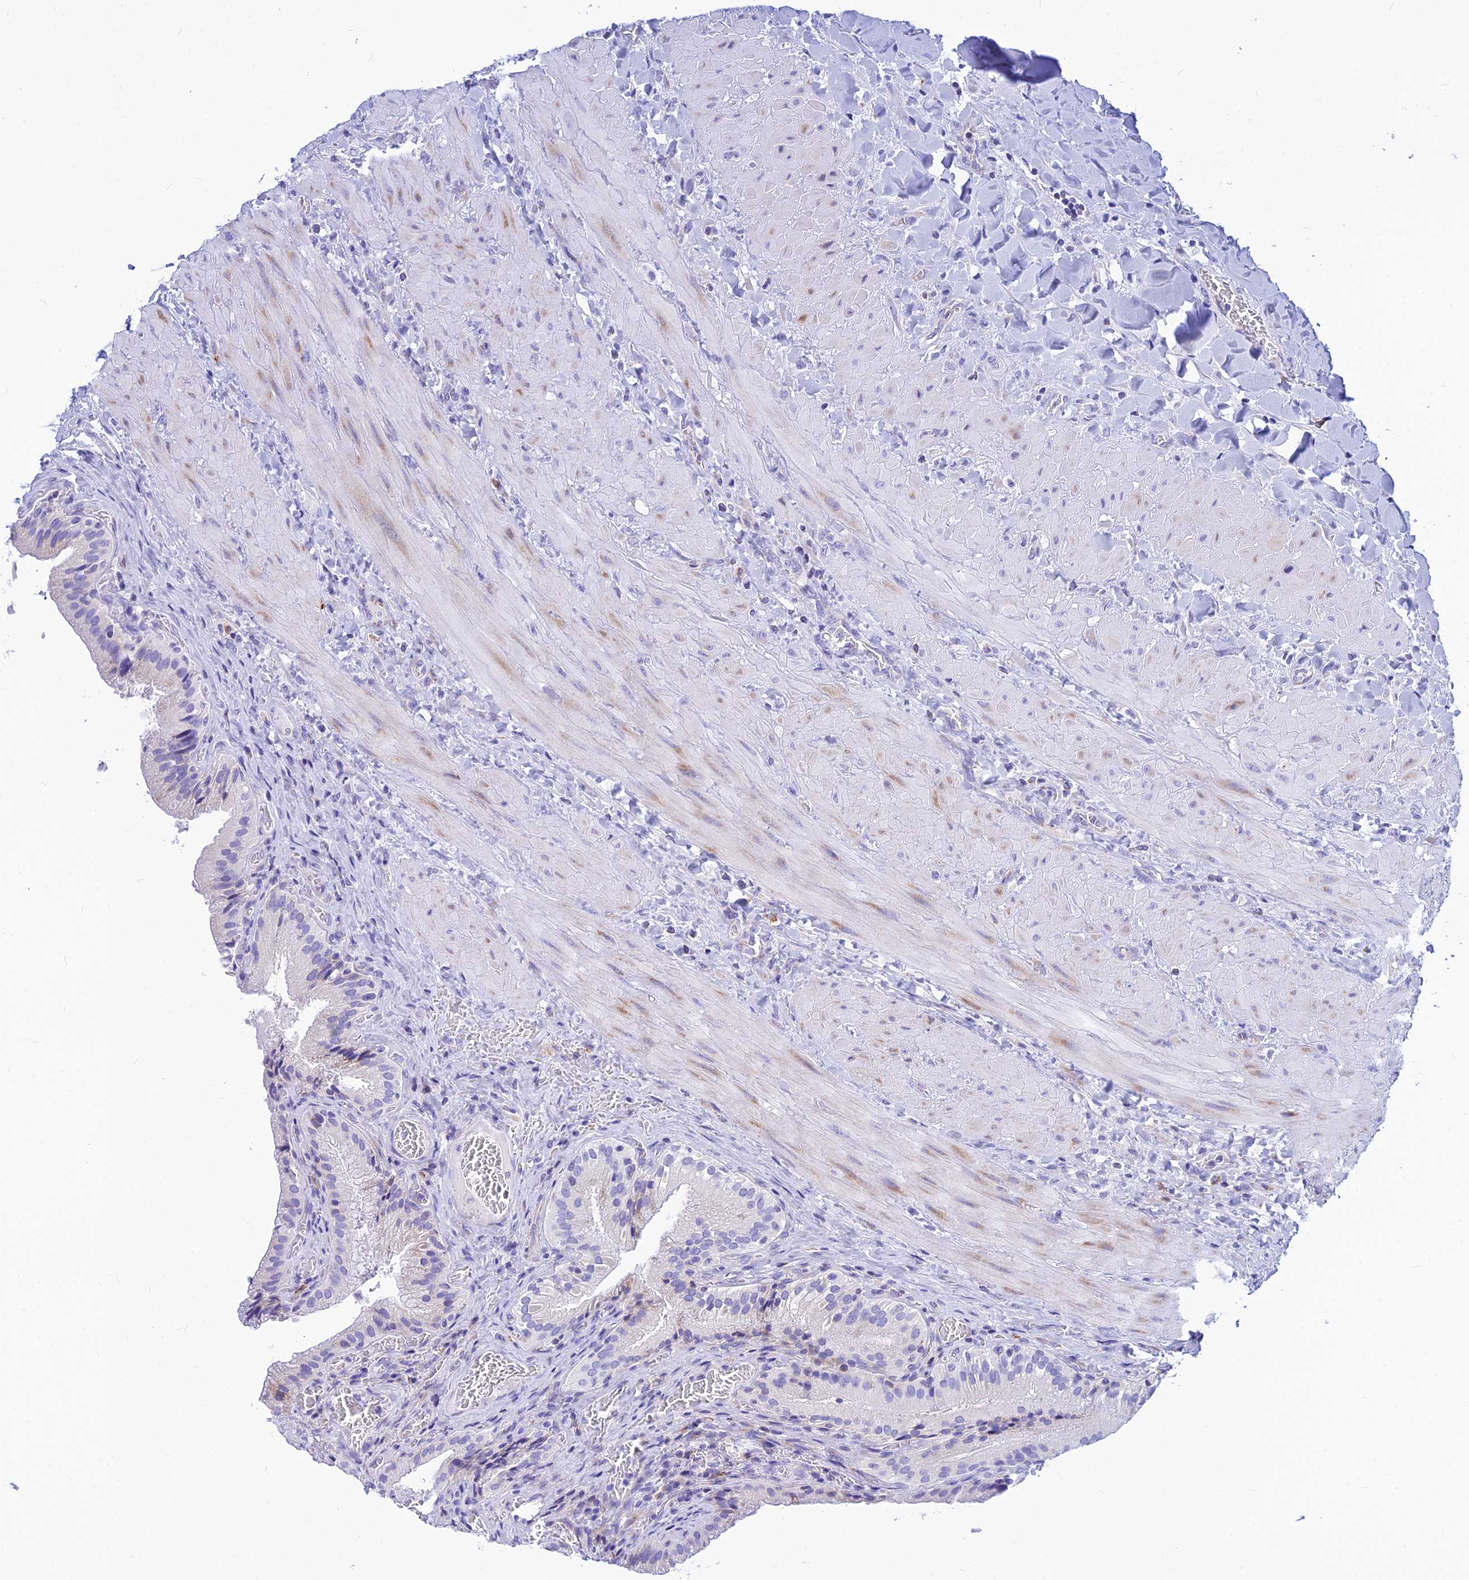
{"staining": {"intensity": "moderate", "quantity": "<25%", "location": "cytoplasmic/membranous"}, "tissue": "gallbladder", "cell_type": "Glandular cells", "image_type": "normal", "snomed": [{"axis": "morphology", "description": "Normal tissue, NOS"}, {"axis": "topography", "description": "Gallbladder"}], "caption": "Immunohistochemistry photomicrograph of normal gallbladder stained for a protein (brown), which shows low levels of moderate cytoplasmic/membranous positivity in approximately <25% of glandular cells.", "gene": "CNOT6", "patient": {"sex": "male", "age": 24}}